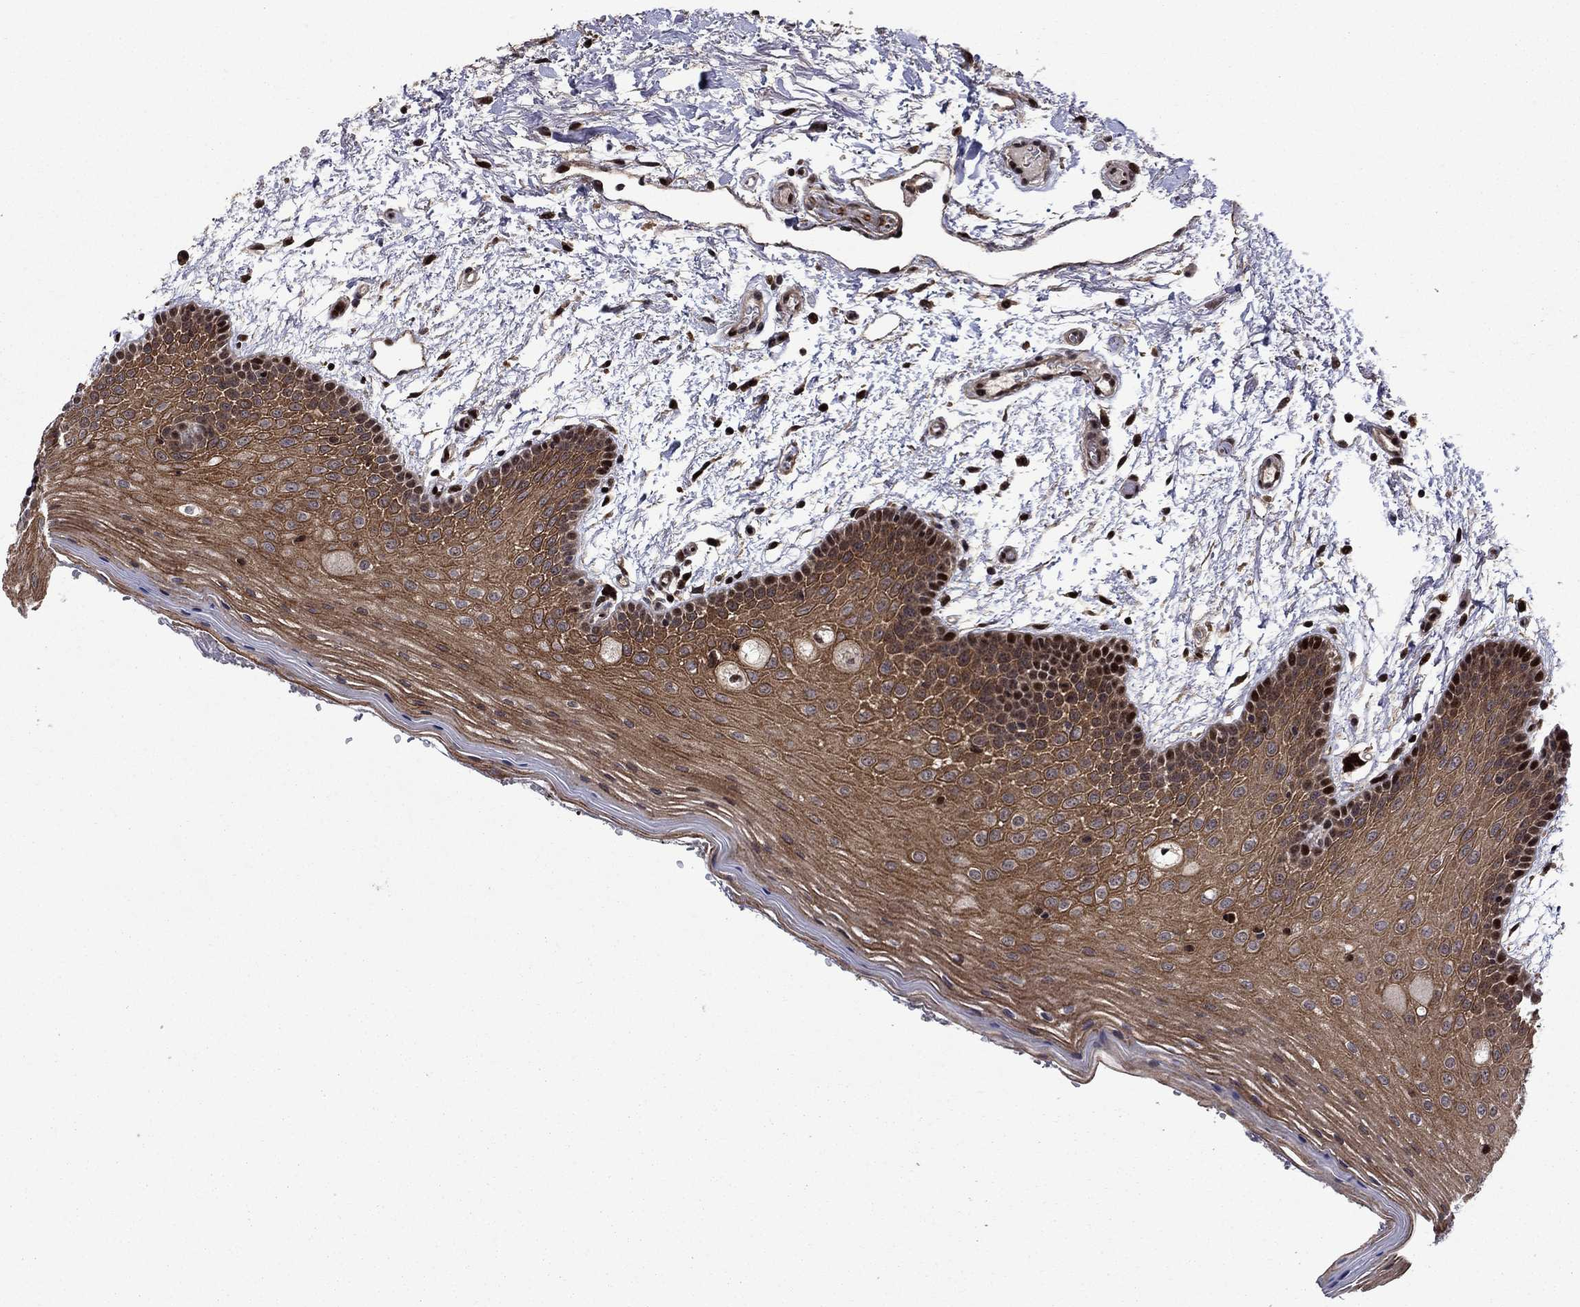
{"staining": {"intensity": "strong", "quantity": "25%-75%", "location": "cytoplasmic/membranous,nuclear"}, "tissue": "oral mucosa", "cell_type": "Squamous epithelial cells", "image_type": "normal", "snomed": [{"axis": "morphology", "description": "Normal tissue, NOS"}, {"axis": "topography", "description": "Oral tissue"}, {"axis": "topography", "description": "Tounge, NOS"}], "caption": "Immunohistochemical staining of normal oral mucosa shows 25%-75% levels of strong cytoplasmic/membranous,nuclear protein staining in approximately 25%-75% of squamous epithelial cells.", "gene": "AGTPBP1", "patient": {"sex": "female", "age": 86}}